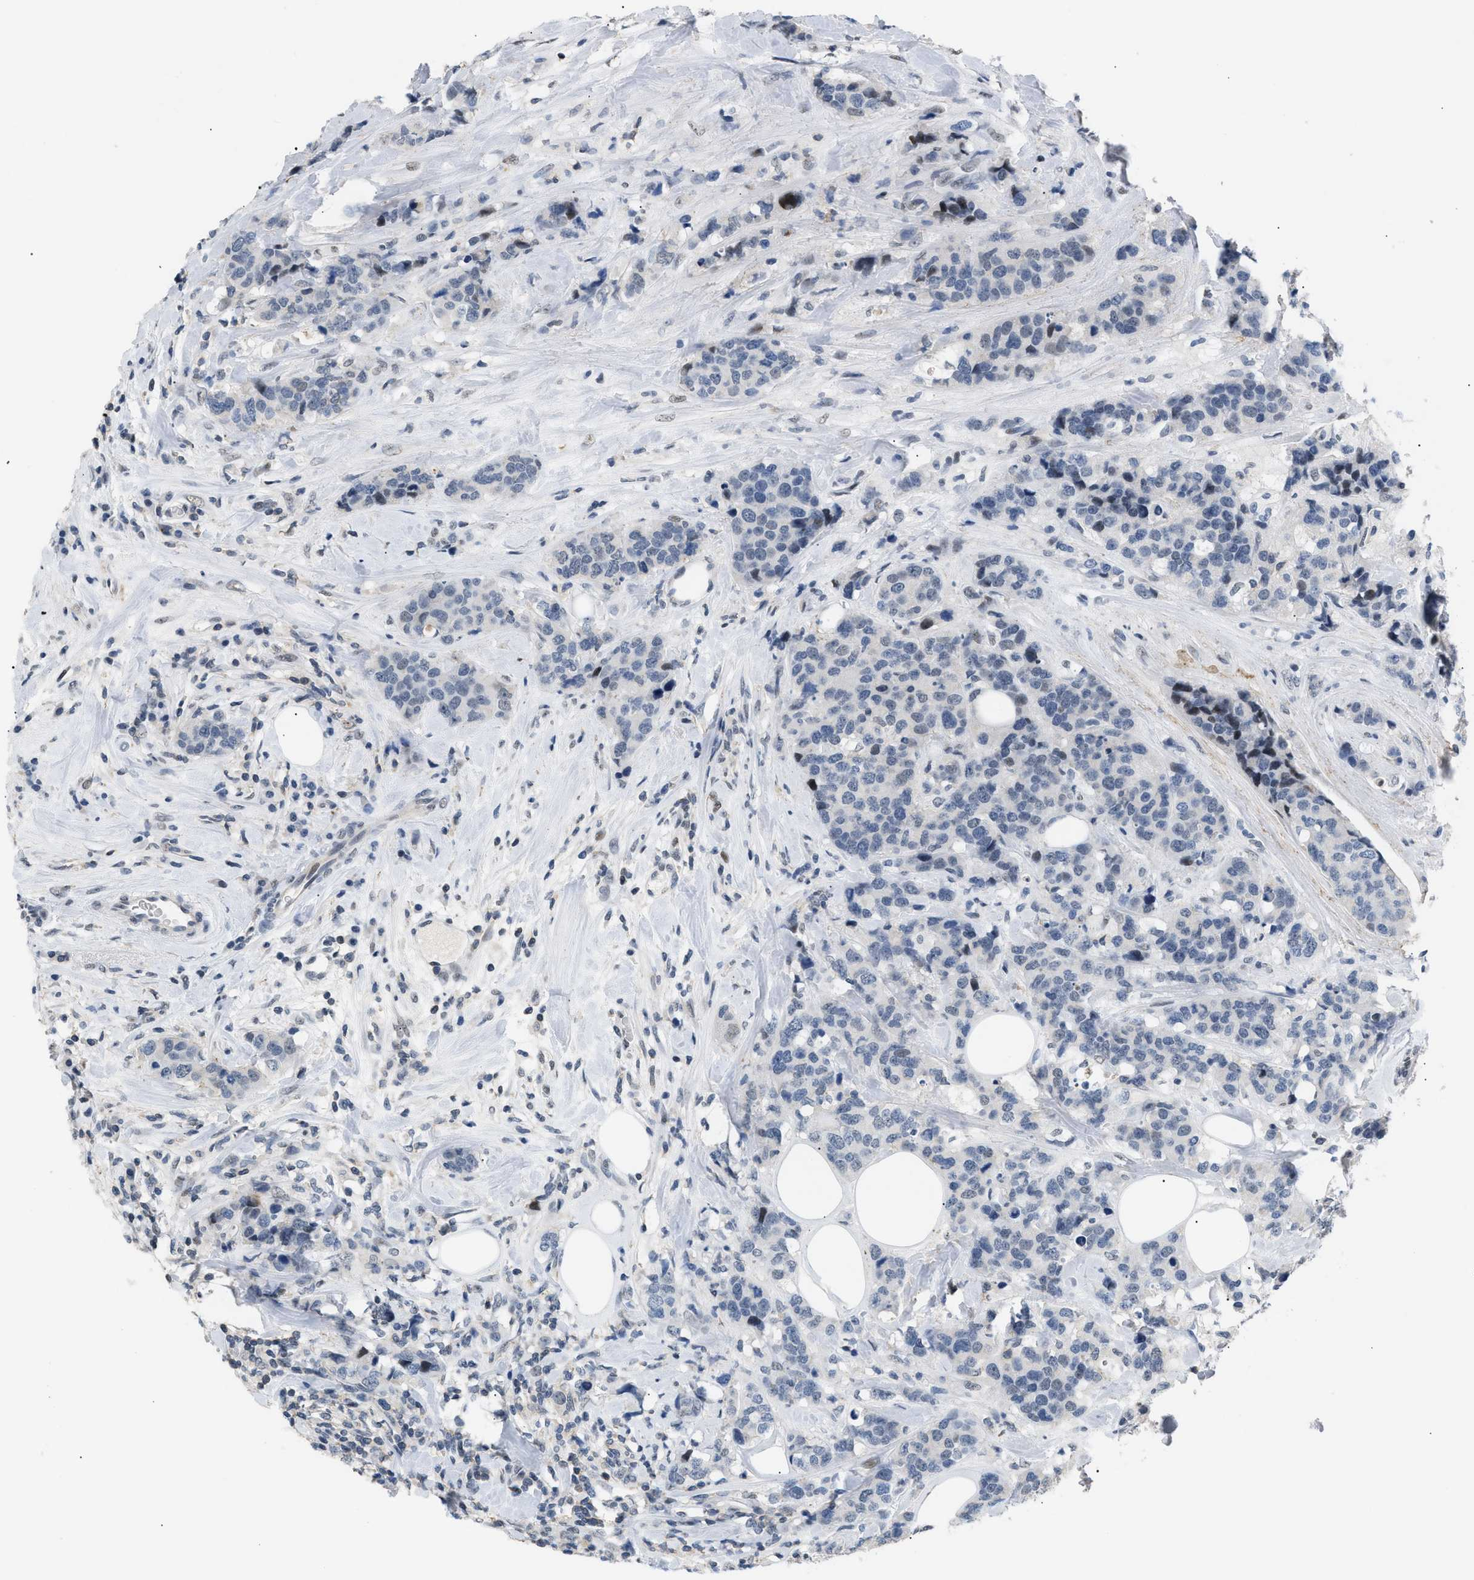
{"staining": {"intensity": "negative", "quantity": "none", "location": "none"}, "tissue": "breast cancer", "cell_type": "Tumor cells", "image_type": "cancer", "snomed": [{"axis": "morphology", "description": "Lobular carcinoma"}, {"axis": "topography", "description": "Breast"}], "caption": "The photomicrograph demonstrates no significant staining in tumor cells of breast cancer (lobular carcinoma).", "gene": "KCNC3", "patient": {"sex": "female", "age": 59}}